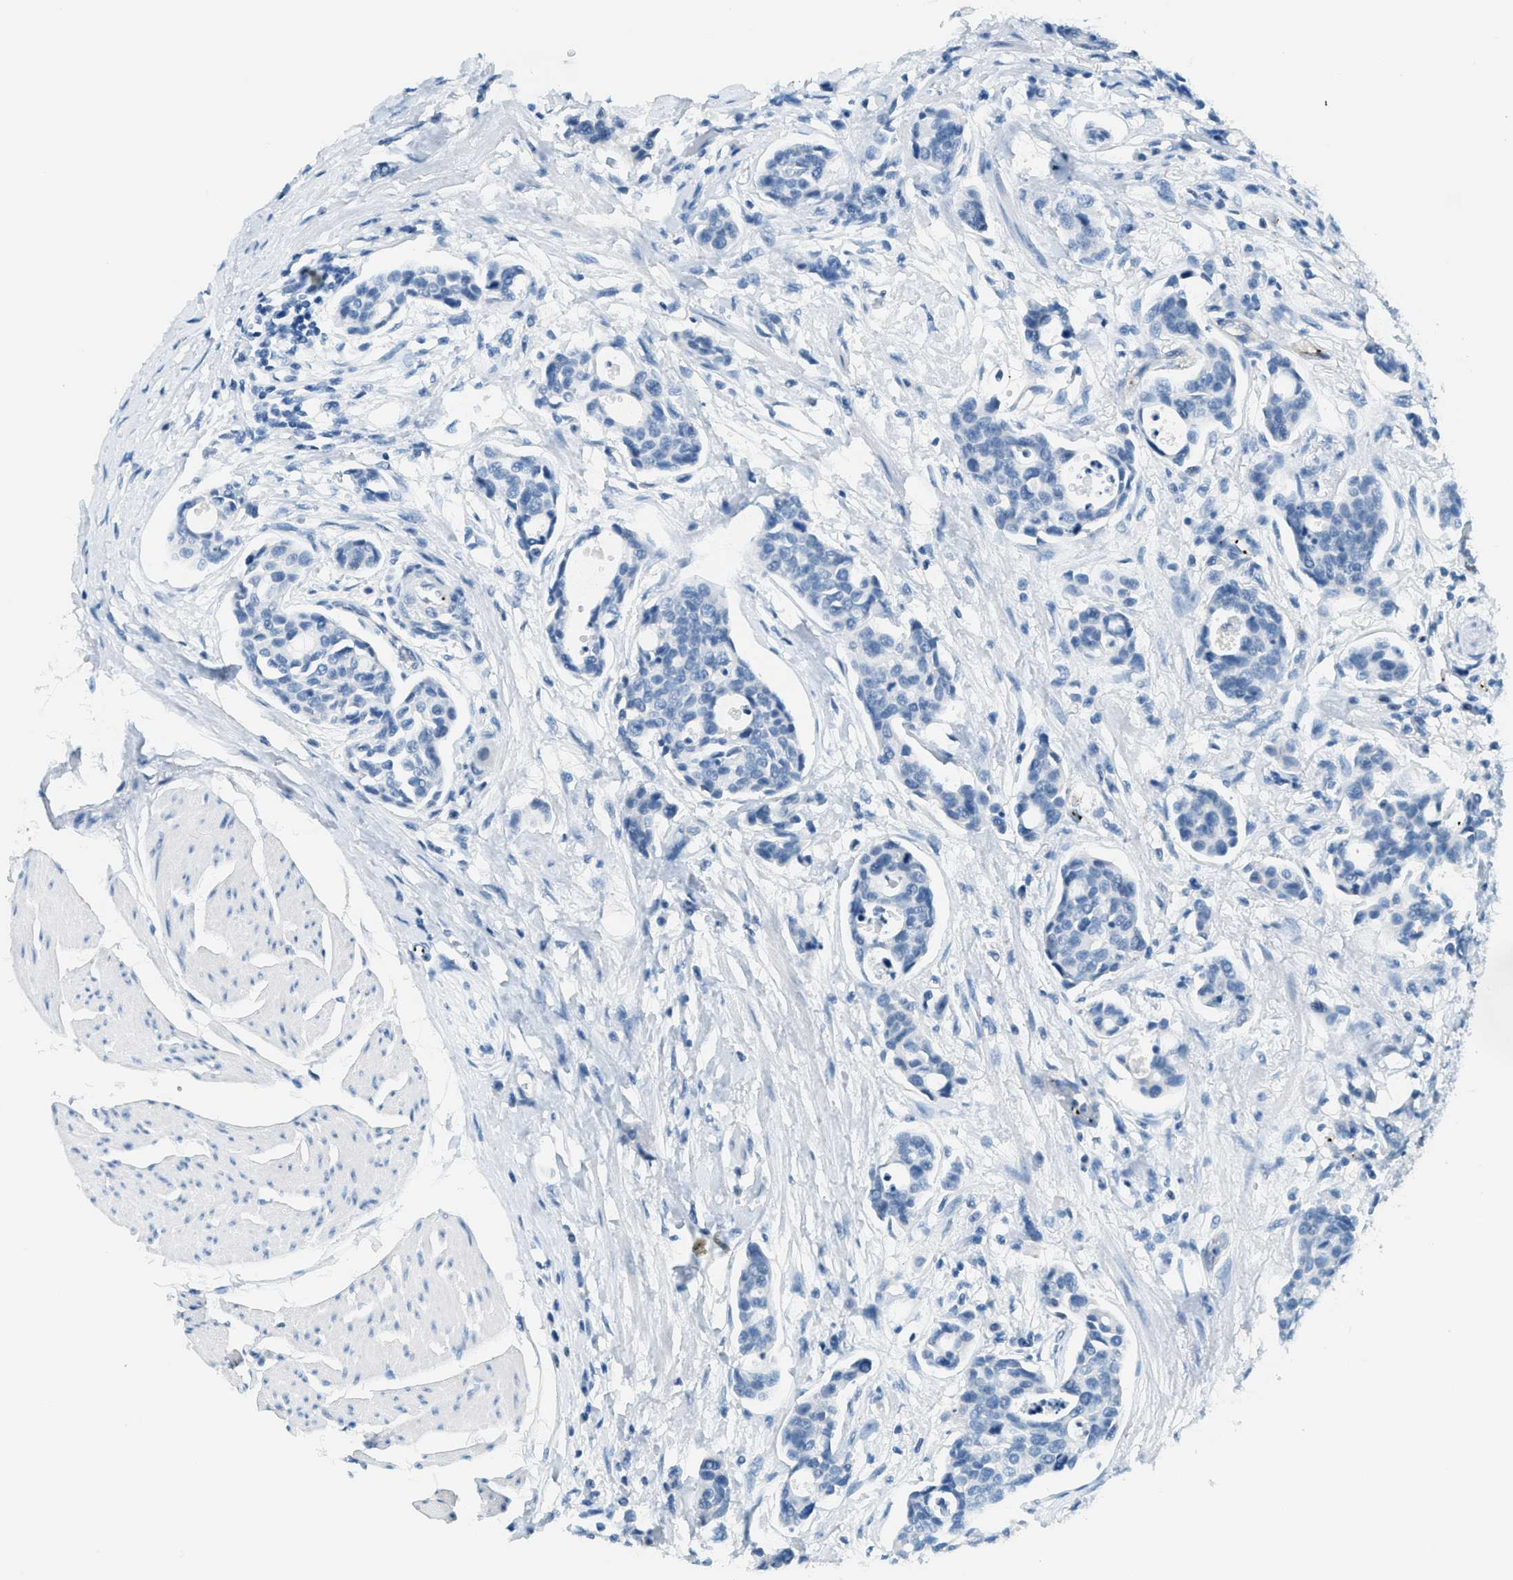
{"staining": {"intensity": "negative", "quantity": "none", "location": "none"}, "tissue": "urothelial cancer", "cell_type": "Tumor cells", "image_type": "cancer", "snomed": [{"axis": "morphology", "description": "Urothelial carcinoma, High grade"}, {"axis": "topography", "description": "Urinary bladder"}], "caption": "DAB (3,3'-diaminobenzidine) immunohistochemical staining of high-grade urothelial carcinoma reveals no significant expression in tumor cells.", "gene": "PPBP", "patient": {"sex": "male", "age": 78}}